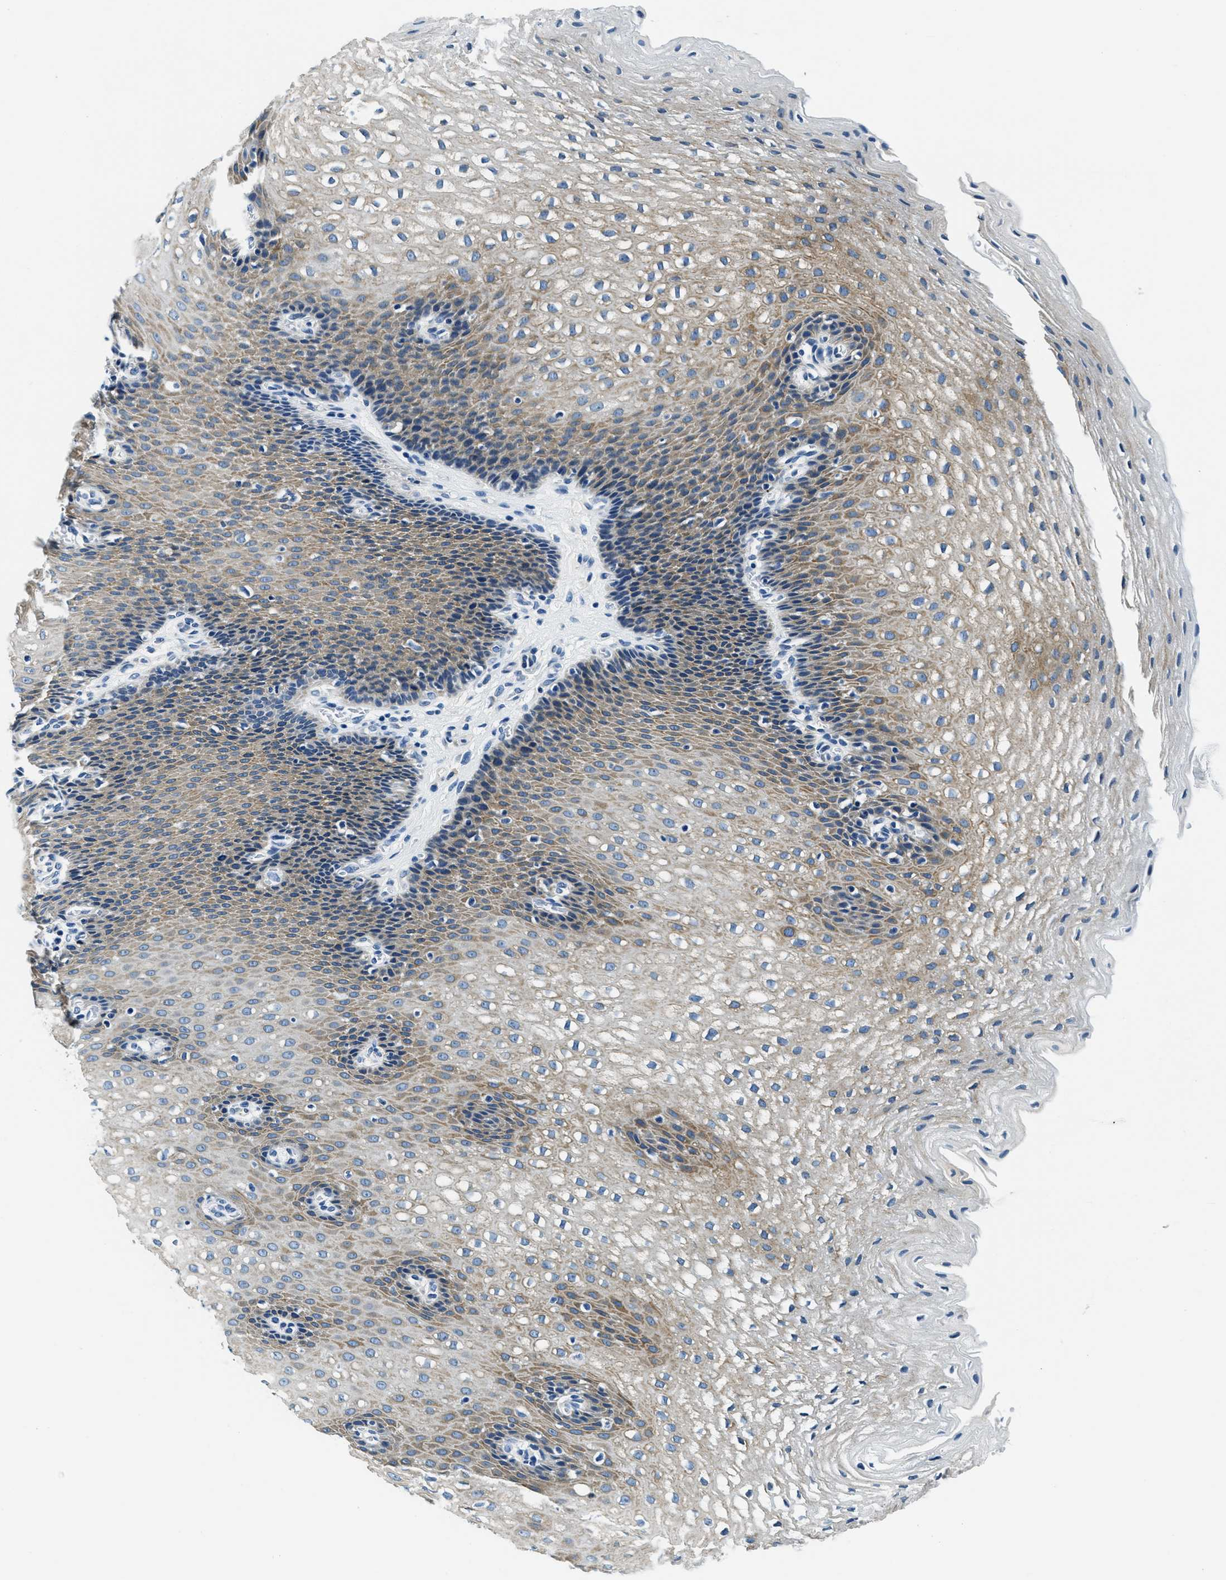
{"staining": {"intensity": "moderate", "quantity": "25%-75%", "location": "cytoplasmic/membranous"}, "tissue": "esophagus", "cell_type": "Squamous epithelial cells", "image_type": "normal", "snomed": [{"axis": "morphology", "description": "Normal tissue, NOS"}, {"axis": "topography", "description": "Esophagus"}], "caption": "The immunohistochemical stain labels moderate cytoplasmic/membranous staining in squamous epithelial cells of benign esophagus. The staining was performed using DAB (3,3'-diaminobenzidine) to visualize the protein expression in brown, while the nuclei were stained in blue with hematoxylin (Magnification: 20x).", "gene": "UBAC2", "patient": {"sex": "male", "age": 48}}